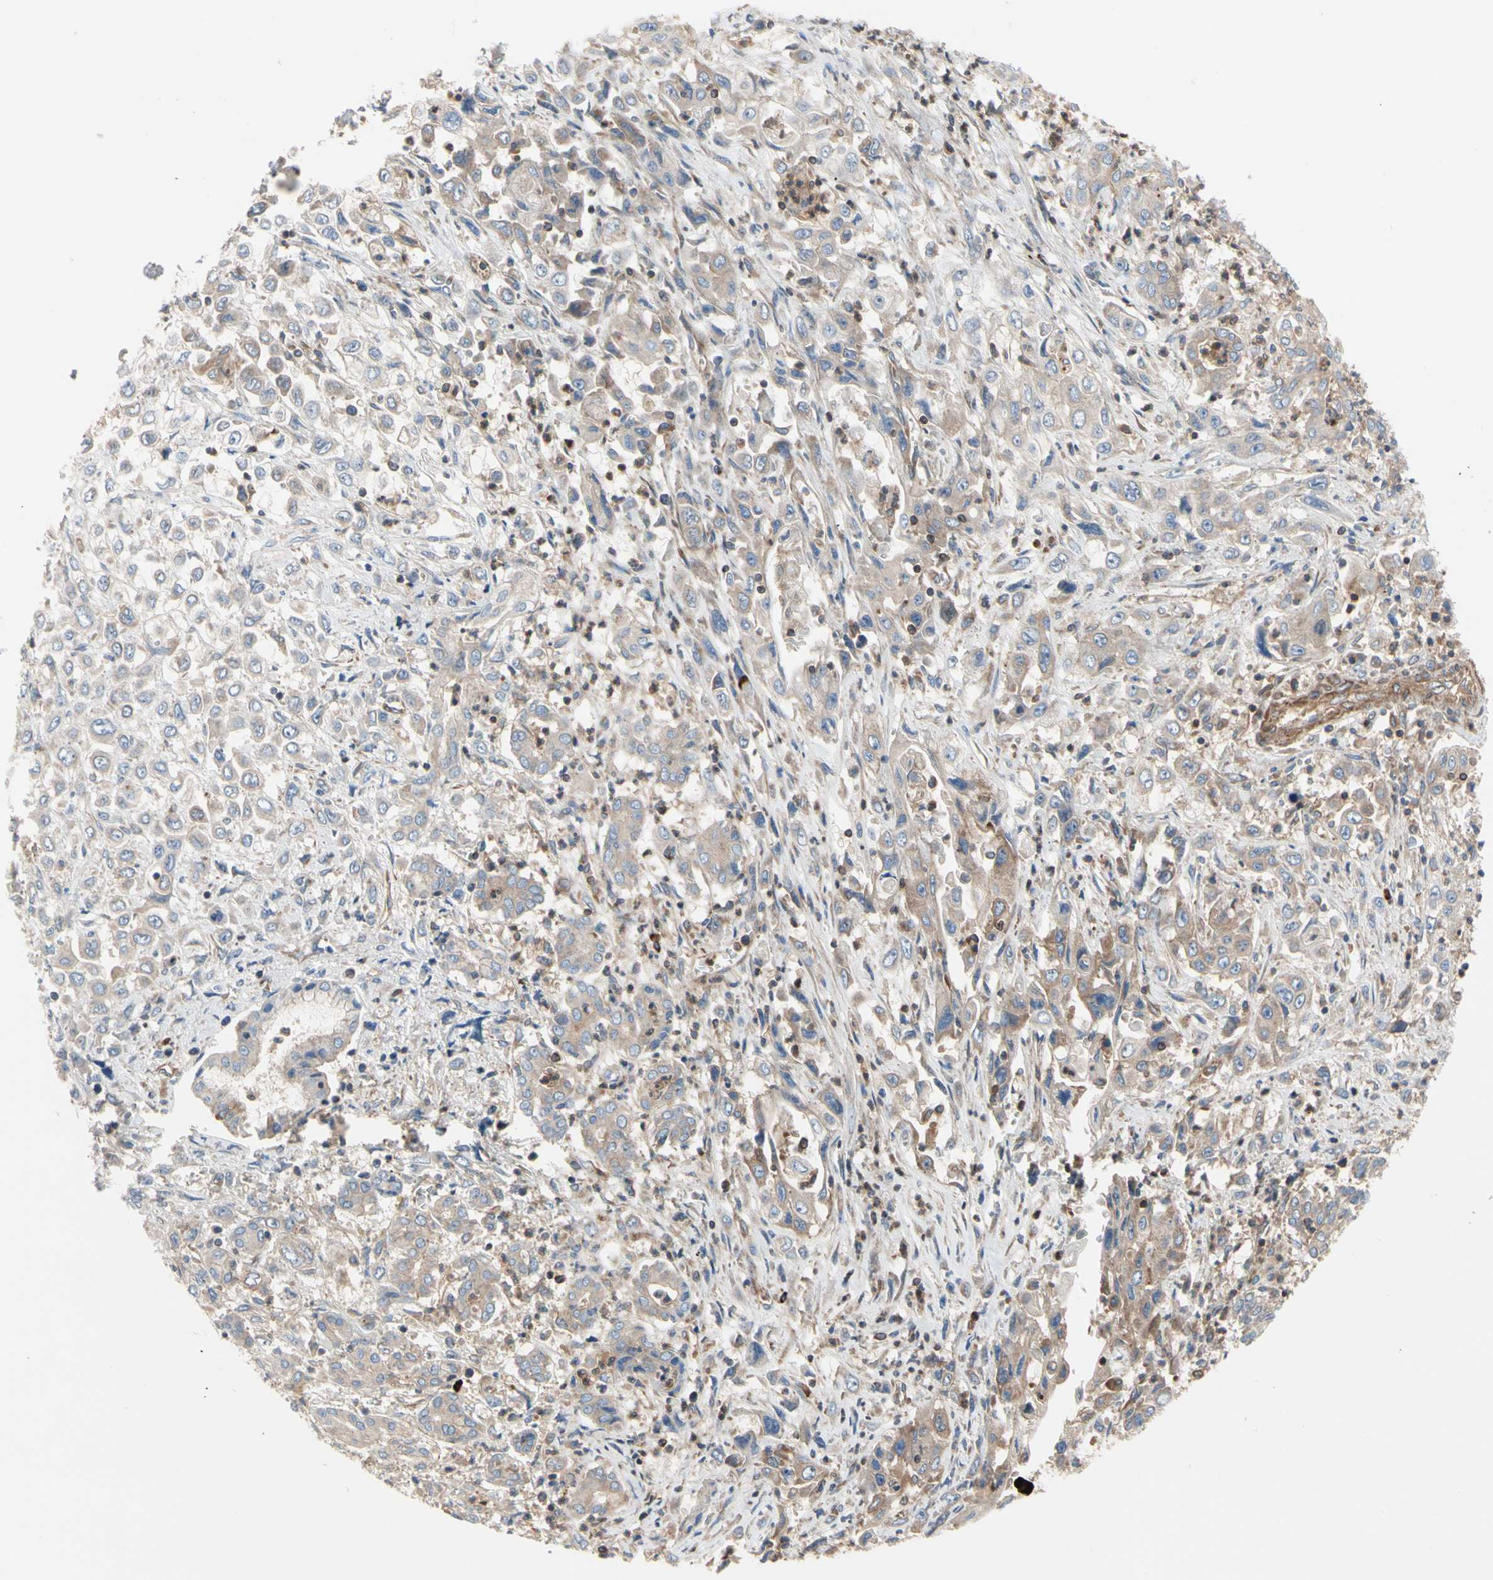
{"staining": {"intensity": "moderate", "quantity": ">75%", "location": "cytoplasmic/membranous"}, "tissue": "pancreatic cancer", "cell_type": "Tumor cells", "image_type": "cancer", "snomed": [{"axis": "morphology", "description": "Adenocarcinoma, NOS"}, {"axis": "topography", "description": "Pancreas"}], "caption": "Moderate cytoplasmic/membranous protein staining is seen in approximately >75% of tumor cells in pancreatic cancer (adenocarcinoma).", "gene": "ROCK1", "patient": {"sex": "male", "age": 70}}